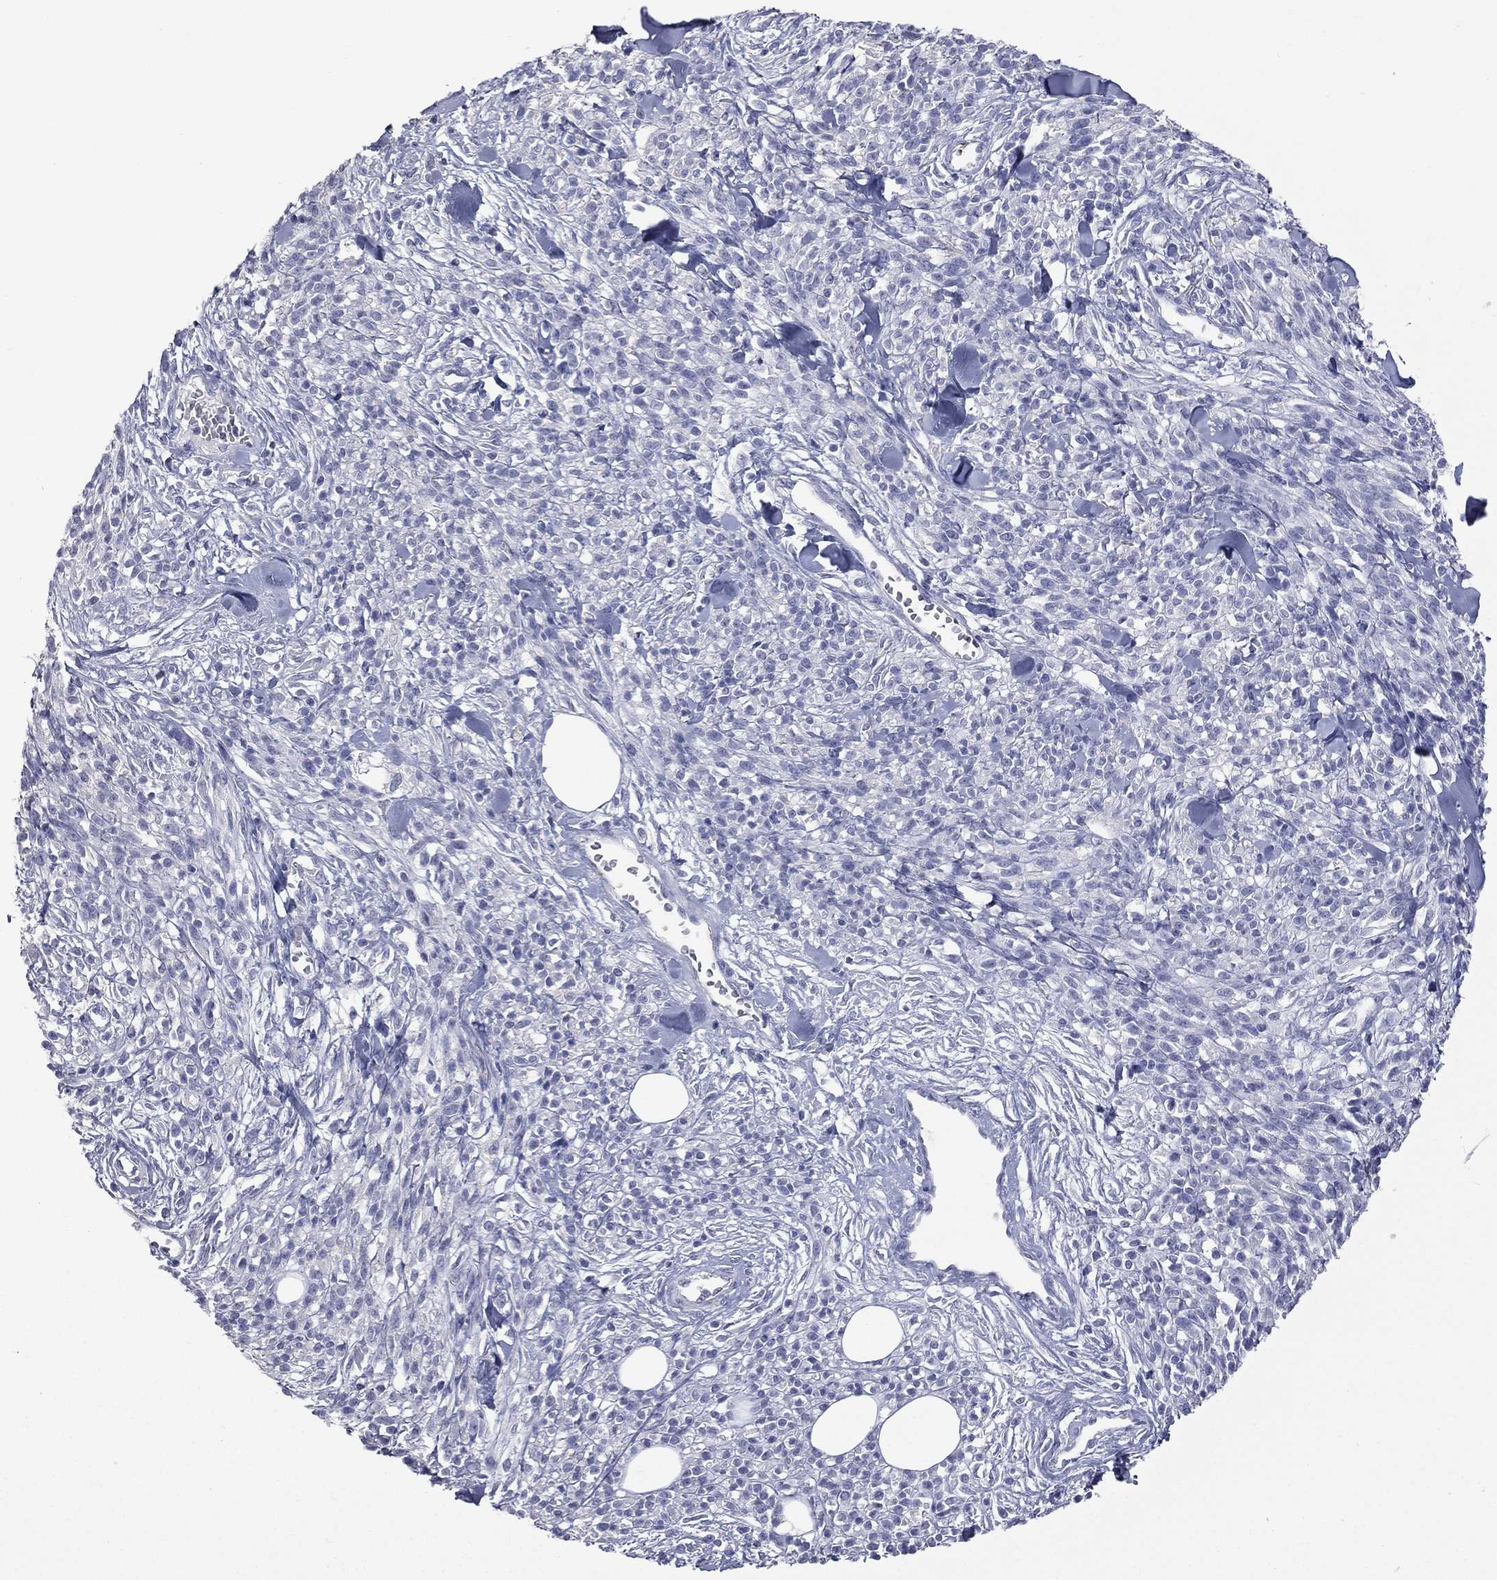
{"staining": {"intensity": "negative", "quantity": "none", "location": "none"}, "tissue": "melanoma", "cell_type": "Tumor cells", "image_type": "cancer", "snomed": [{"axis": "morphology", "description": "Malignant melanoma, NOS"}, {"axis": "topography", "description": "Skin"}, {"axis": "topography", "description": "Skin of trunk"}], "caption": "Tumor cells are negative for brown protein staining in malignant melanoma.", "gene": "CES2", "patient": {"sex": "male", "age": 74}}